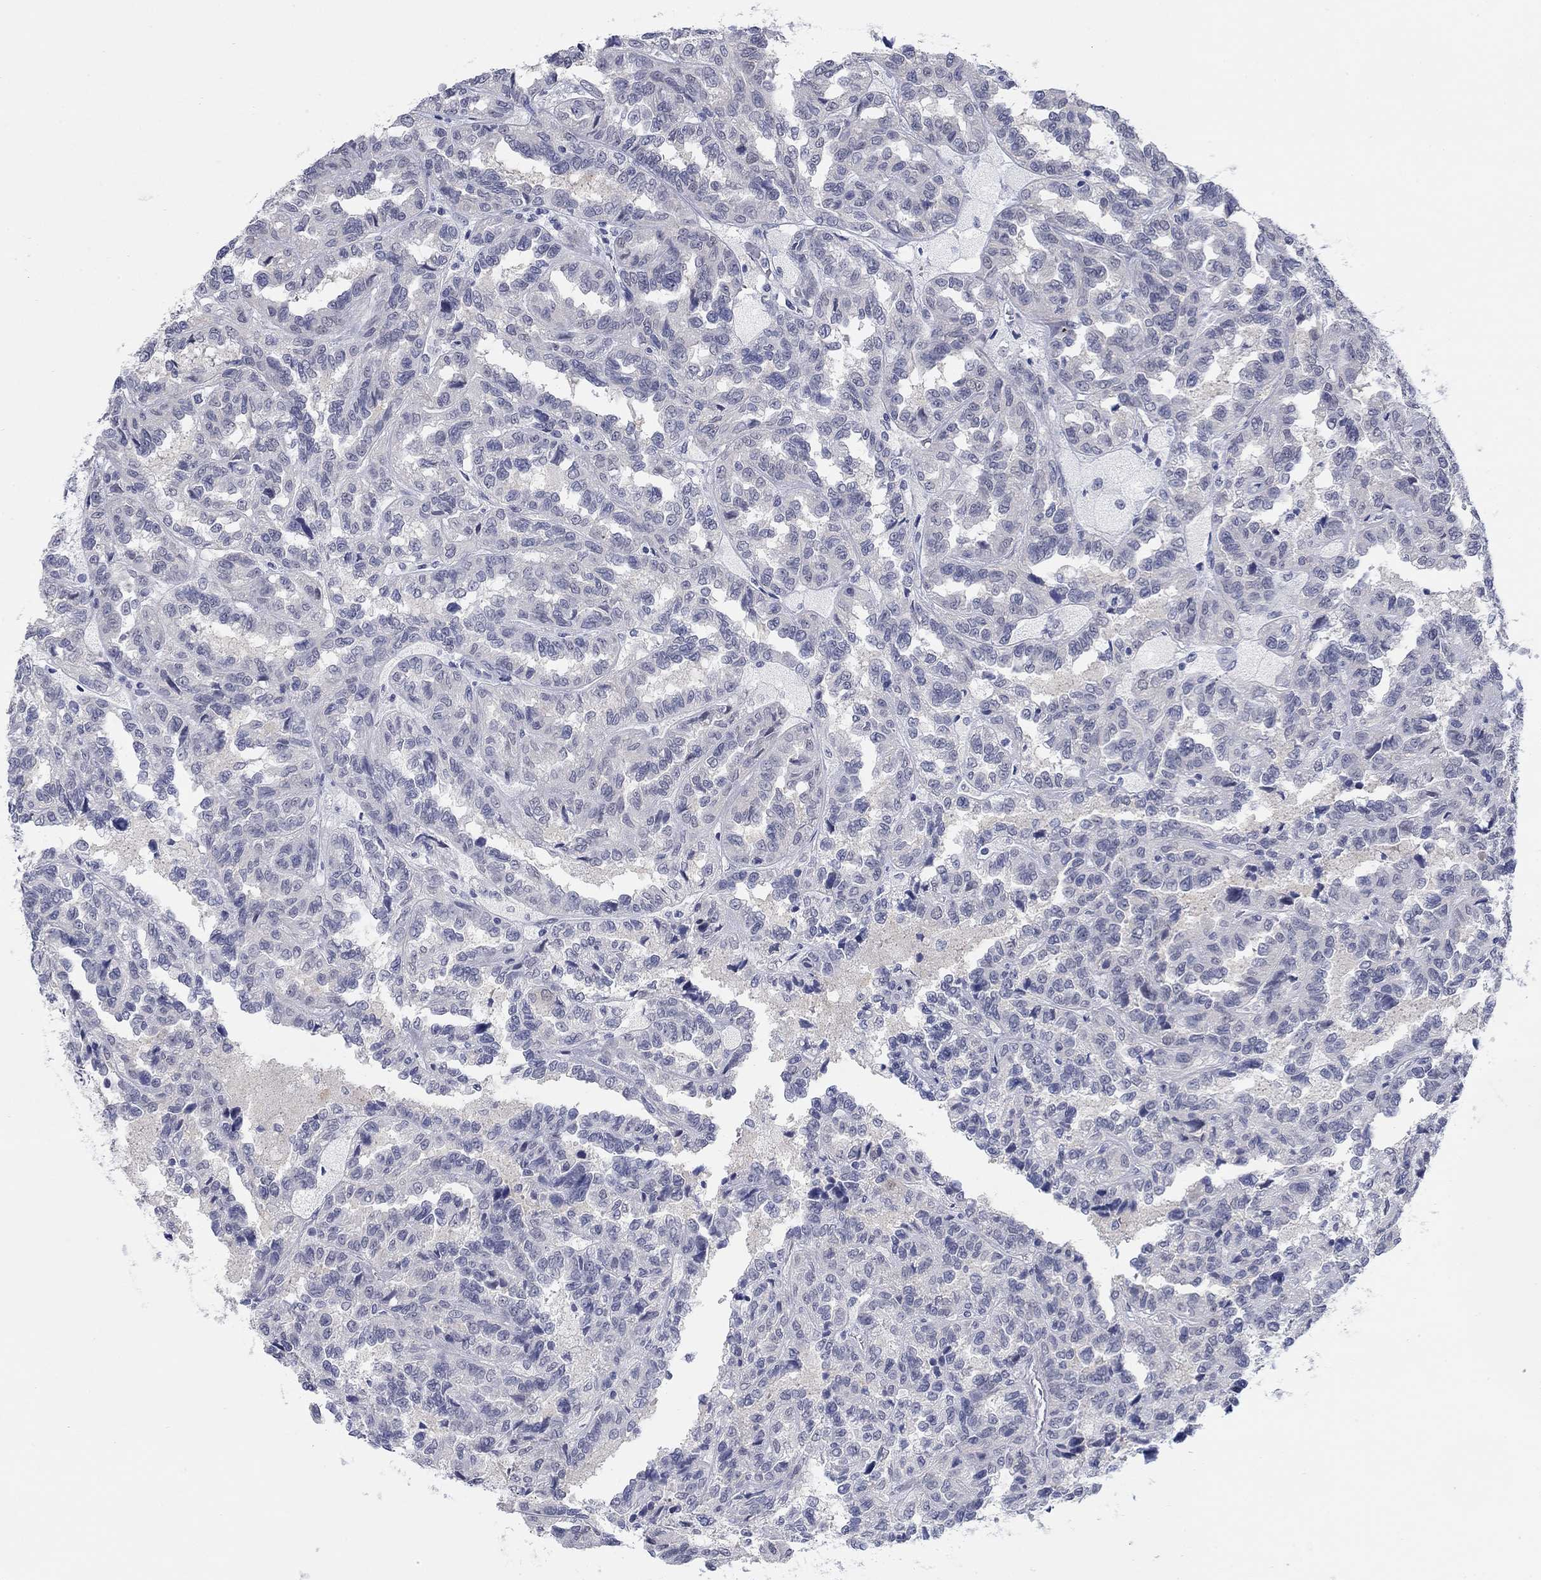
{"staining": {"intensity": "negative", "quantity": "none", "location": "none"}, "tissue": "renal cancer", "cell_type": "Tumor cells", "image_type": "cancer", "snomed": [{"axis": "morphology", "description": "Adenocarcinoma, NOS"}, {"axis": "topography", "description": "Kidney"}], "caption": "IHC of adenocarcinoma (renal) exhibits no positivity in tumor cells. Nuclei are stained in blue.", "gene": "ATP6V1G2", "patient": {"sex": "male", "age": 79}}